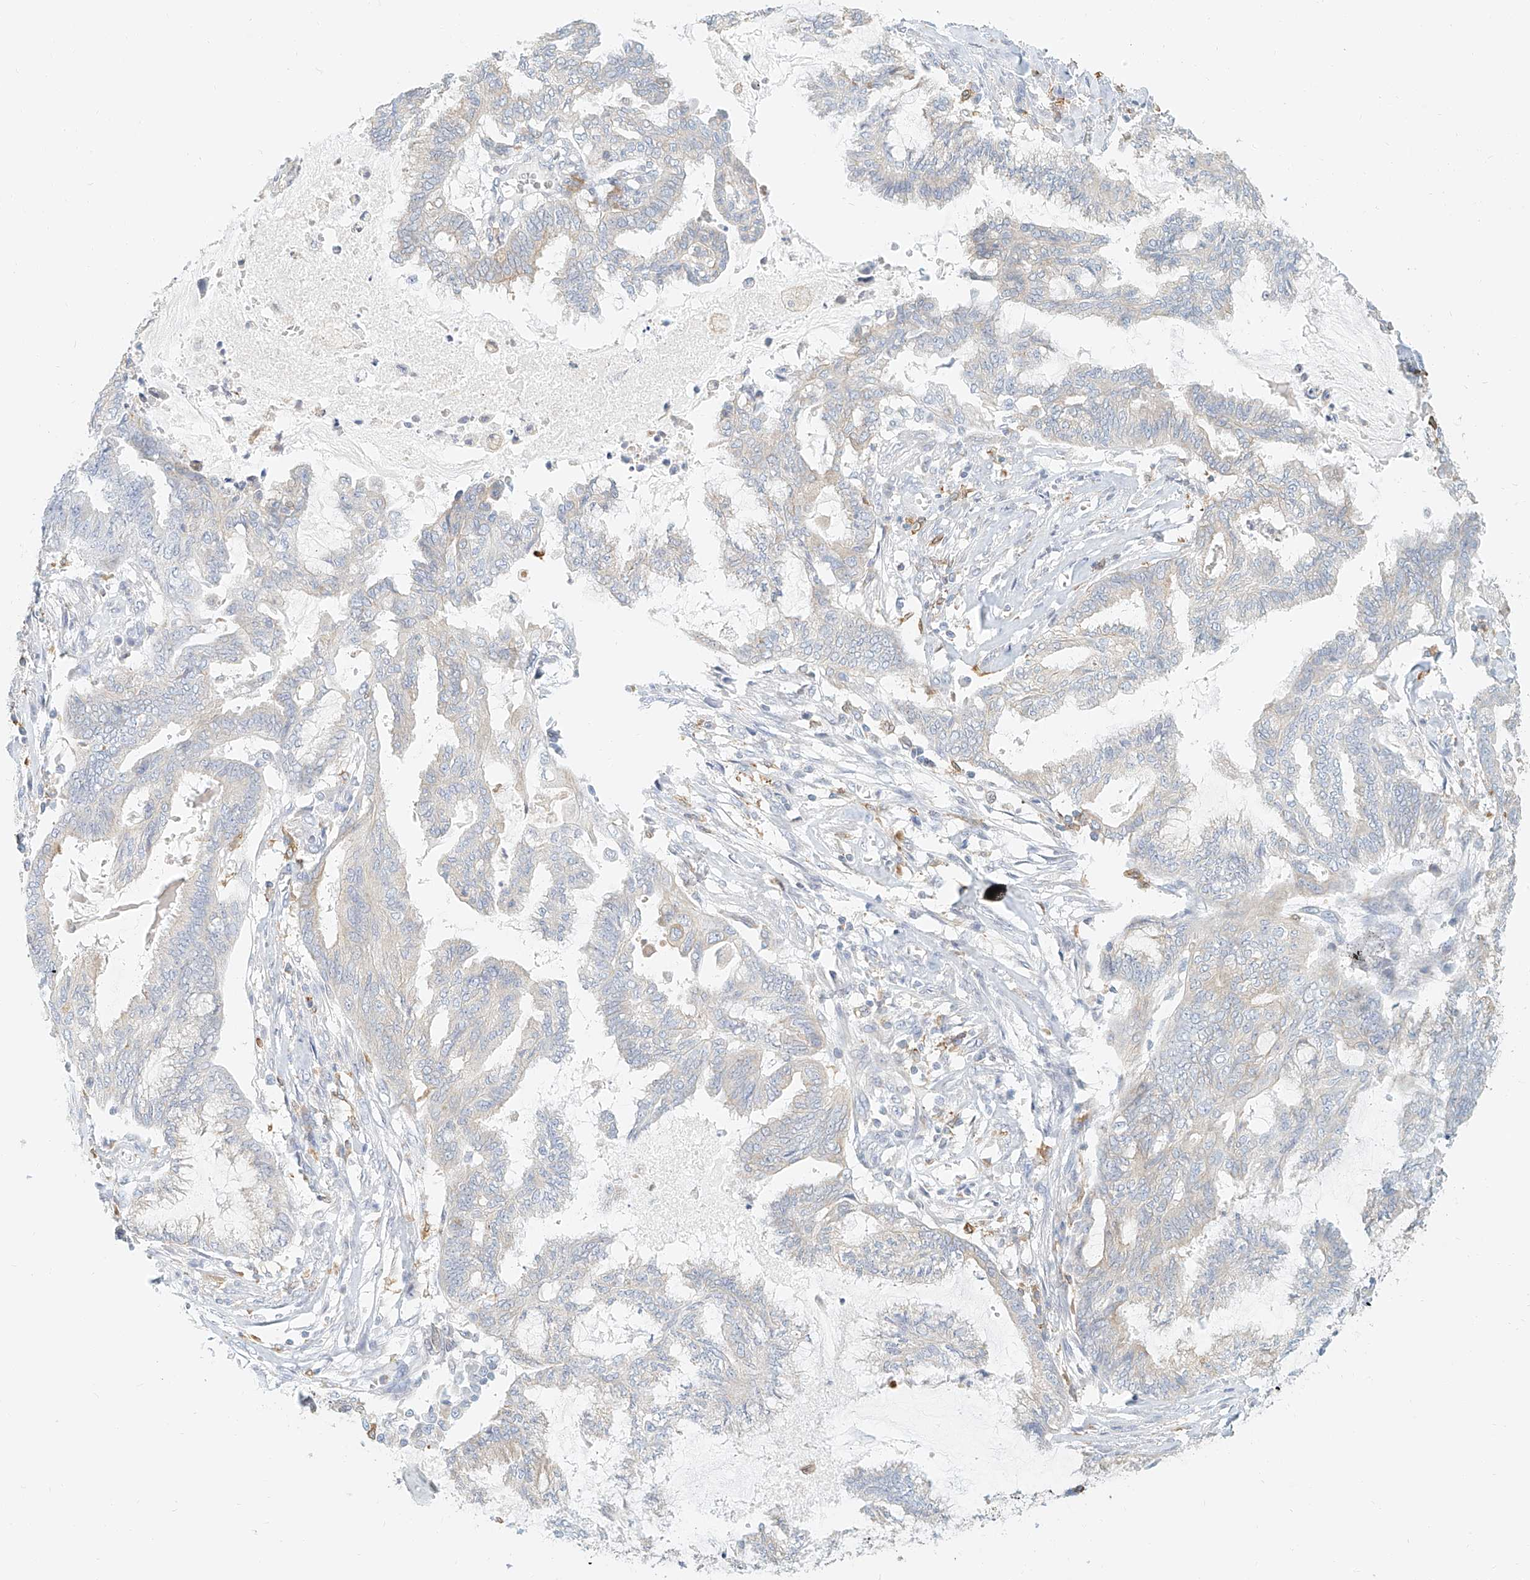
{"staining": {"intensity": "negative", "quantity": "none", "location": "none"}, "tissue": "endometrial cancer", "cell_type": "Tumor cells", "image_type": "cancer", "snomed": [{"axis": "morphology", "description": "Adenocarcinoma, NOS"}, {"axis": "topography", "description": "Endometrium"}], "caption": "Tumor cells are negative for protein expression in human endometrial cancer.", "gene": "DHRS7", "patient": {"sex": "female", "age": 86}}